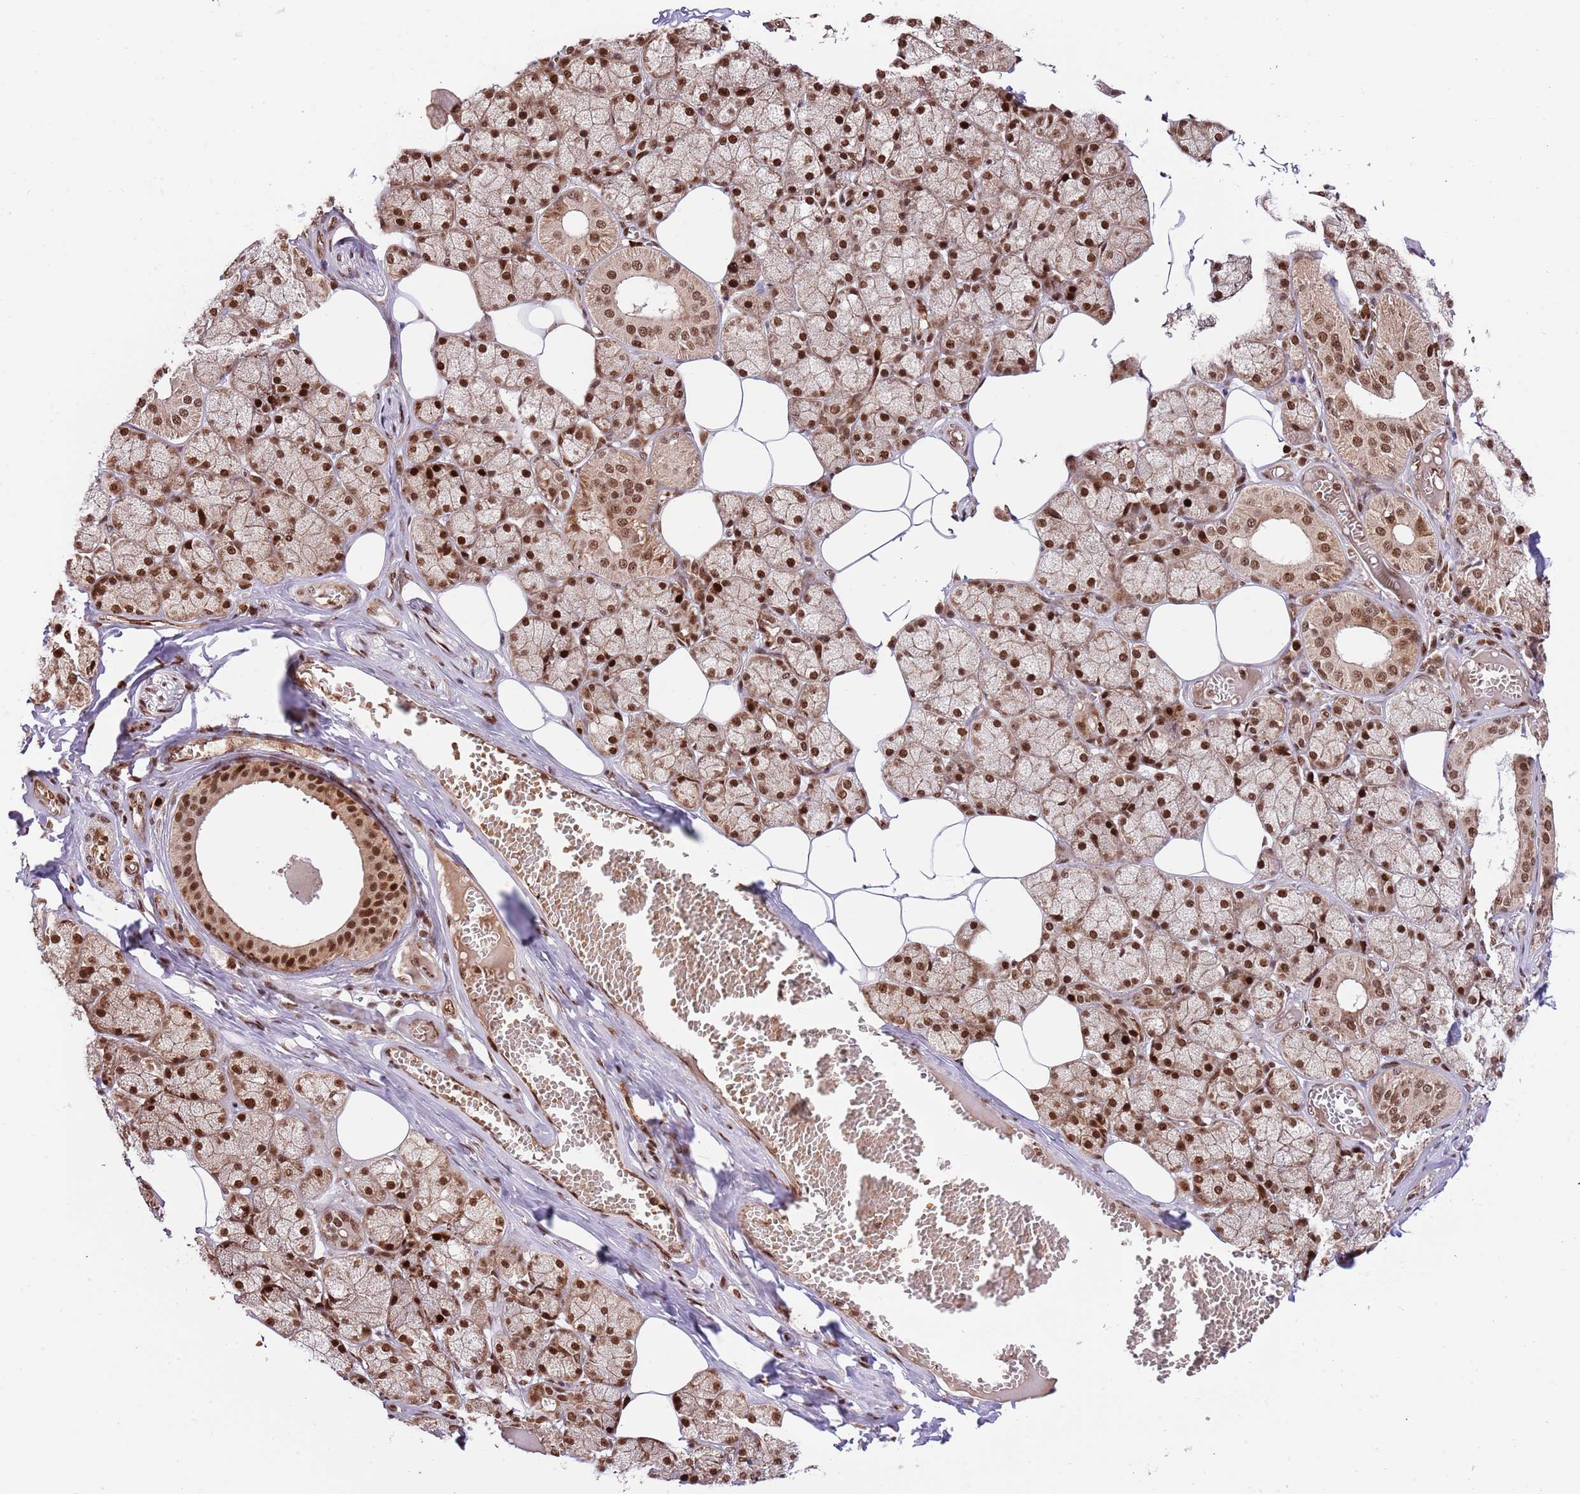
{"staining": {"intensity": "strong", "quantity": ">75%", "location": "cytoplasmic/membranous,nuclear"}, "tissue": "salivary gland", "cell_type": "Glandular cells", "image_type": "normal", "snomed": [{"axis": "morphology", "description": "Normal tissue, NOS"}, {"axis": "topography", "description": "Salivary gland"}], "caption": "About >75% of glandular cells in normal salivary gland show strong cytoplasmic/membranous,nuclear protein expression as visualized by brown immunohistochemical staining.", "gene": "RIF1", "patient": {"sex": "male", "age": 62}}